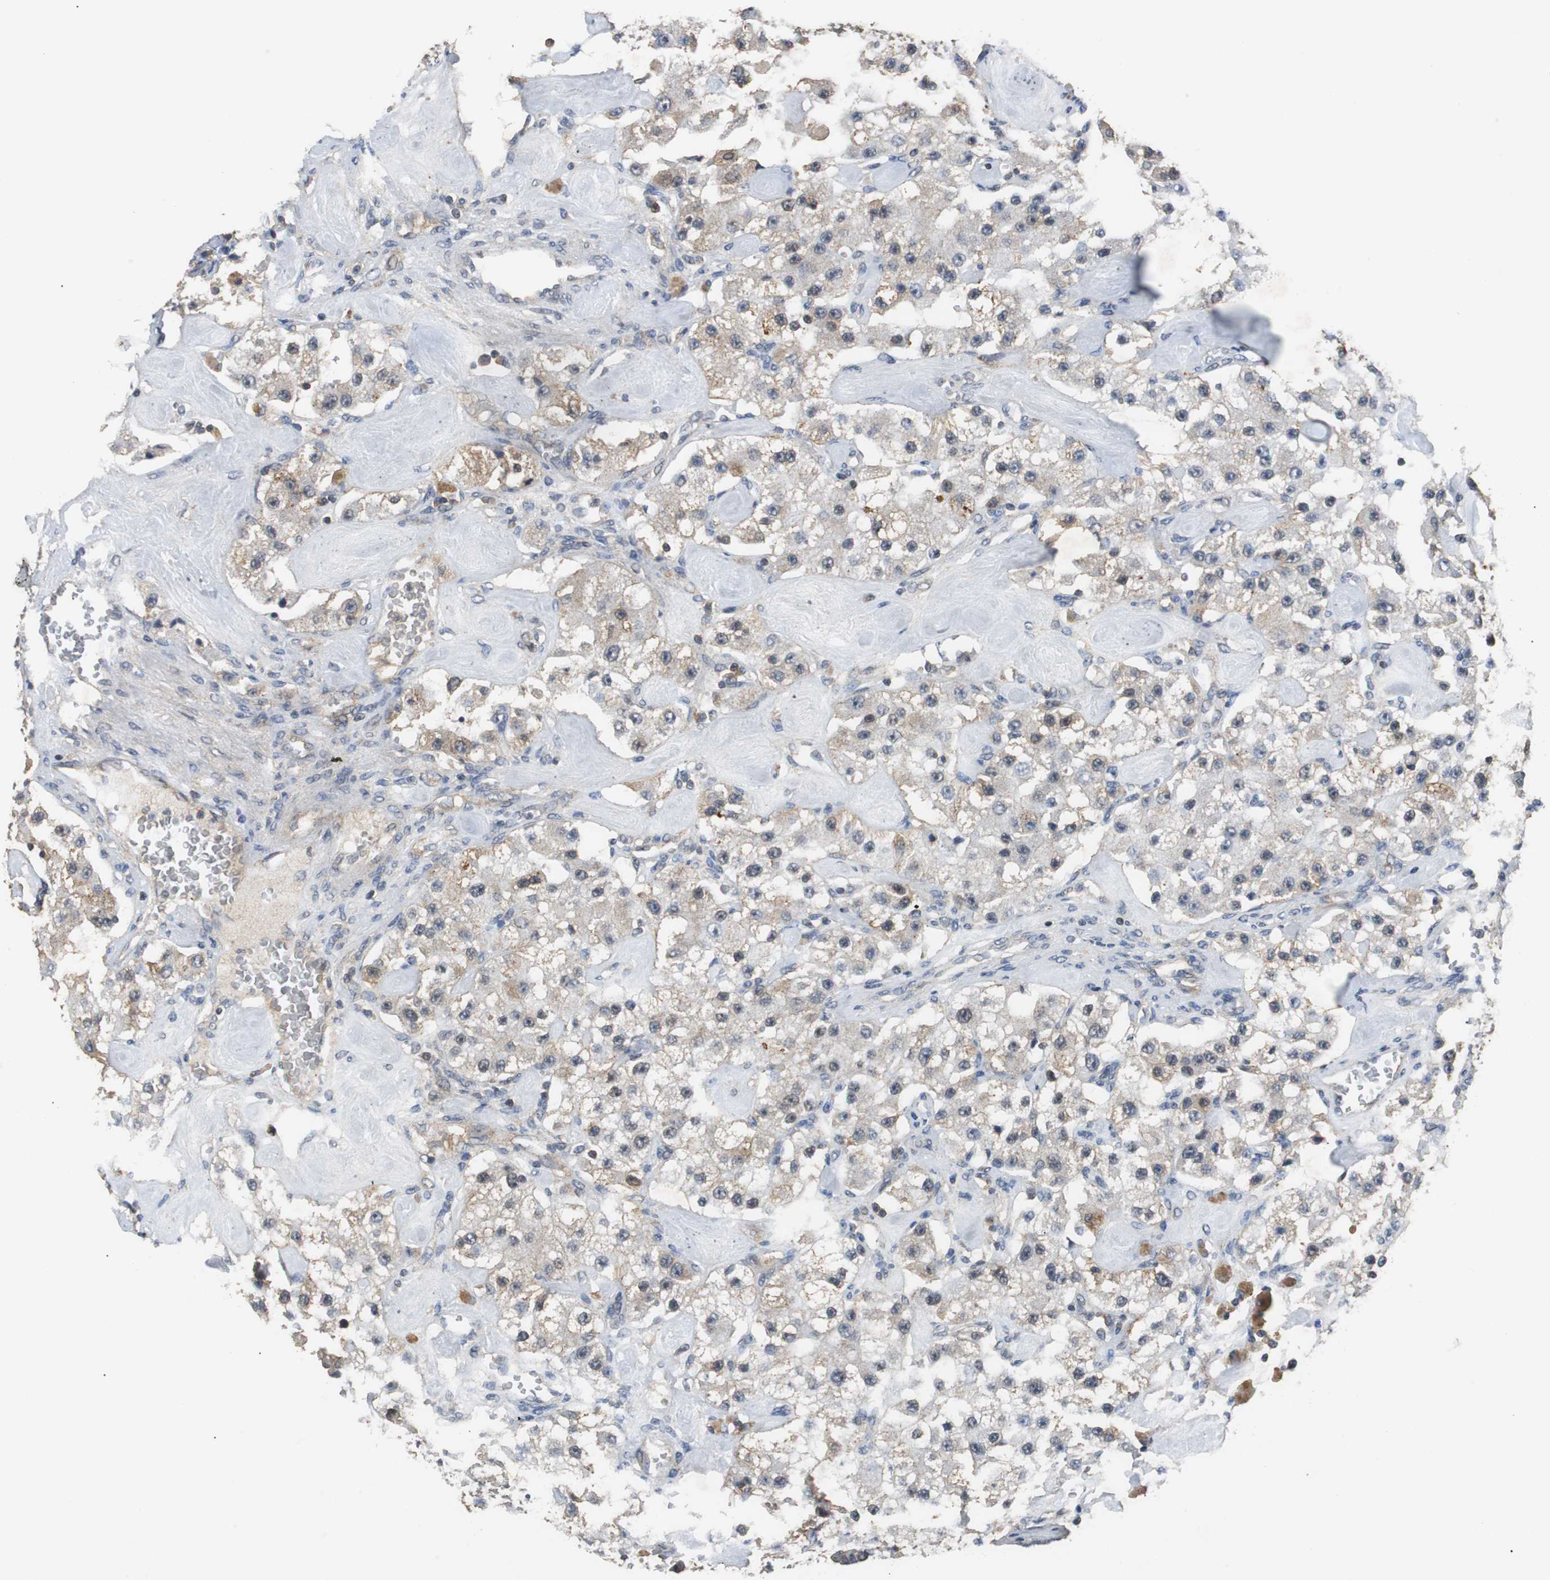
{"staining": {"intensity": "weak", "quantity": ">75%", "location": "cytoplasmic/membranous"}, "tissue": "carcinoid", "cell_type": "Tumor cells", "image_type": "cancer", "snomed": [{"axis": "morphology", "description": "Carcinoid, malignant, NOS"}, {"axis": "topography", "description": "Pancreas"}], "caption": "Immunohistochemical staining of human malignant carcinoid shows low levels of weak cytoplasmic/membranous protein positivity in approximately >75% of tumor cells.", "gene": "VBP1", "patient": {"sex": "male", "age": 41}}